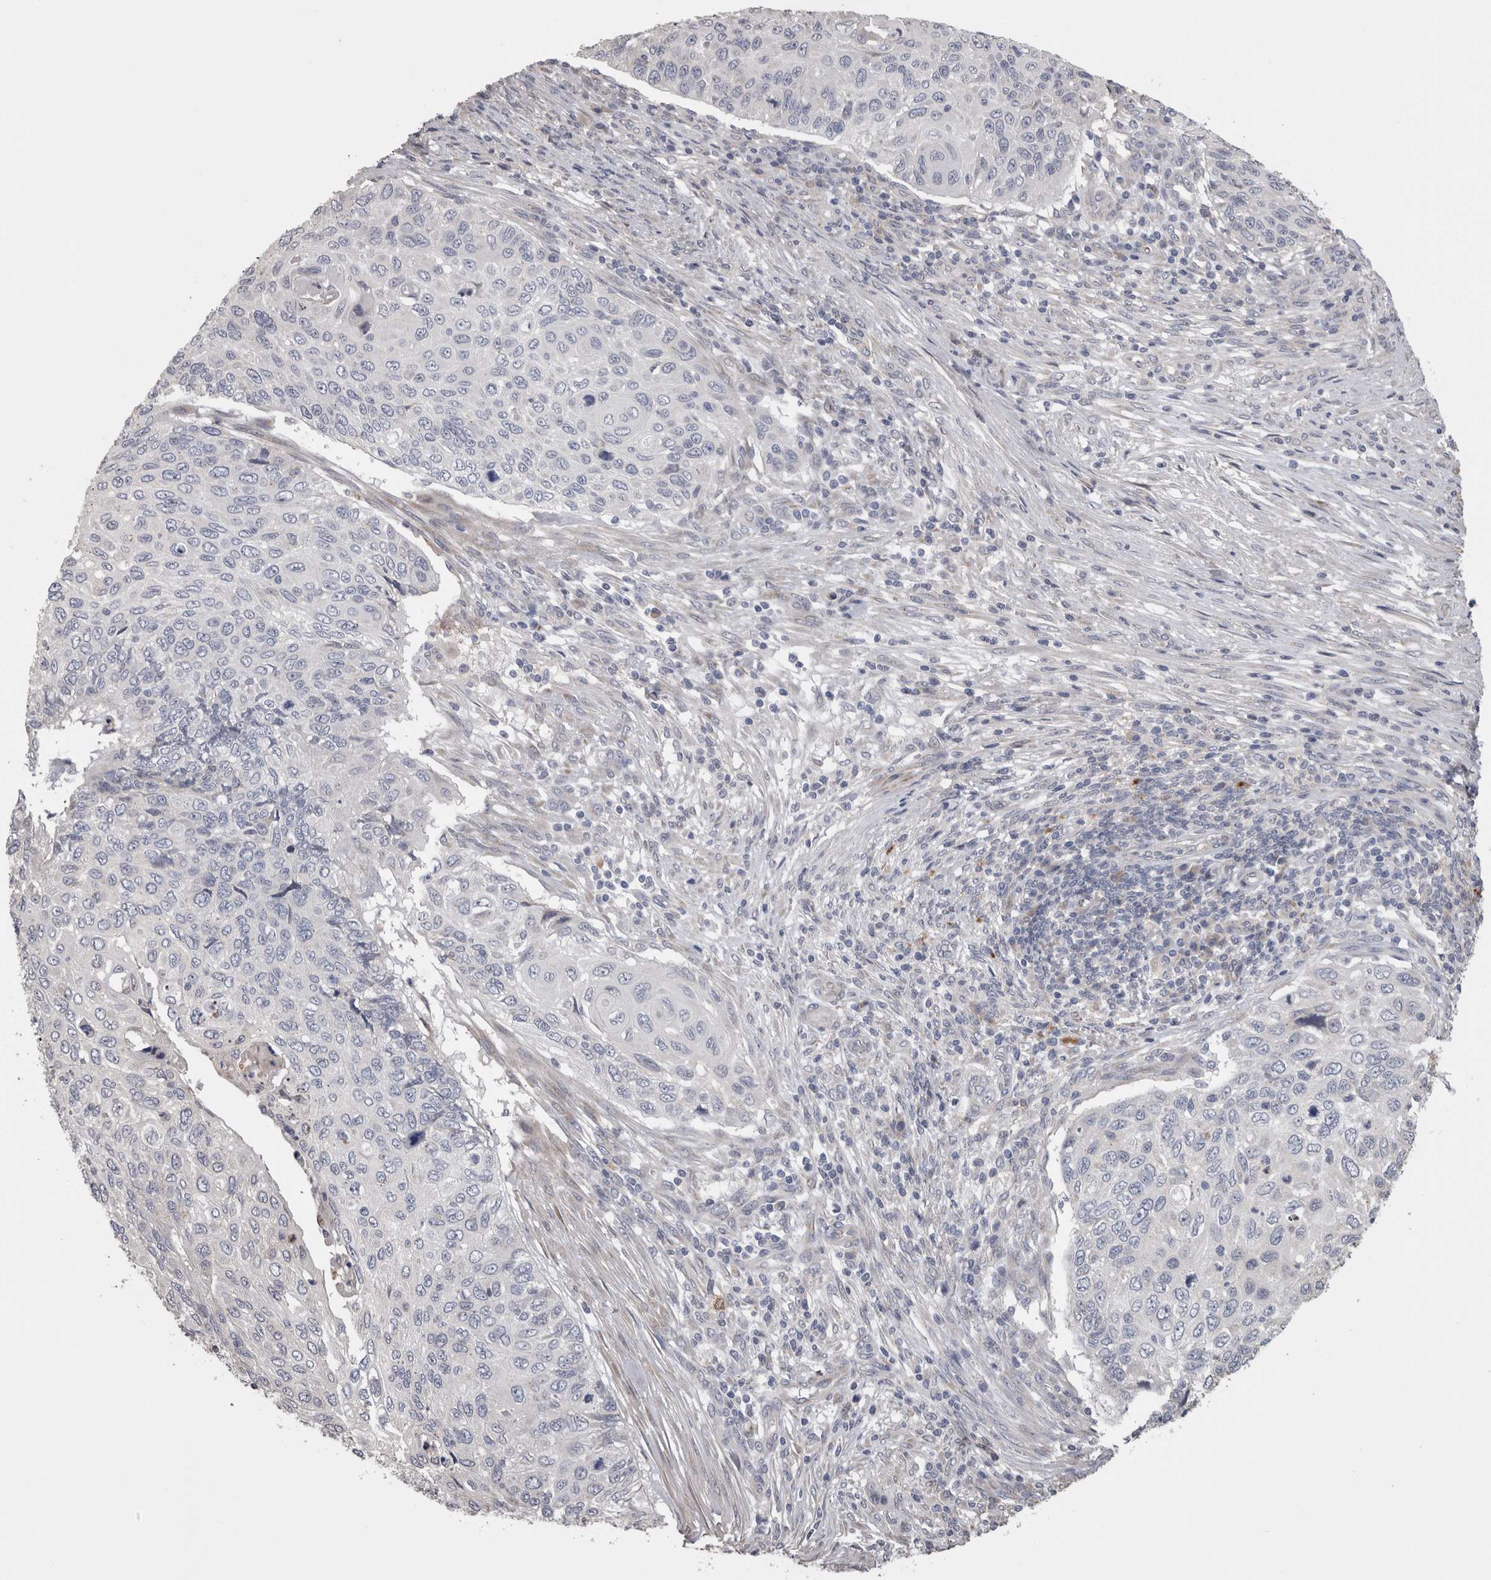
{"staining": {"intensity": "negative", "quantity": "none", "location": "none"}, "tissue": "cervical cancer", "cell_type": "Tumor cells", "image_type": "cancer", "snomed": [{"axis": "morphology", "description": "Squamous cell carcinoma, NOS"}, {"axis": "topography", "description": "Cervix"}], "caption": "Cervical cancer (squamous cell carcinoma) was stained to show a protein in brown. There is no significant positivity in tumor cells. (DAB (3,3'-diaminobenzidine) IHC visualized using brightfield microscopy, high magnification).", "gene": "STC1", "patient": {"sex": "female", "age": 70}}